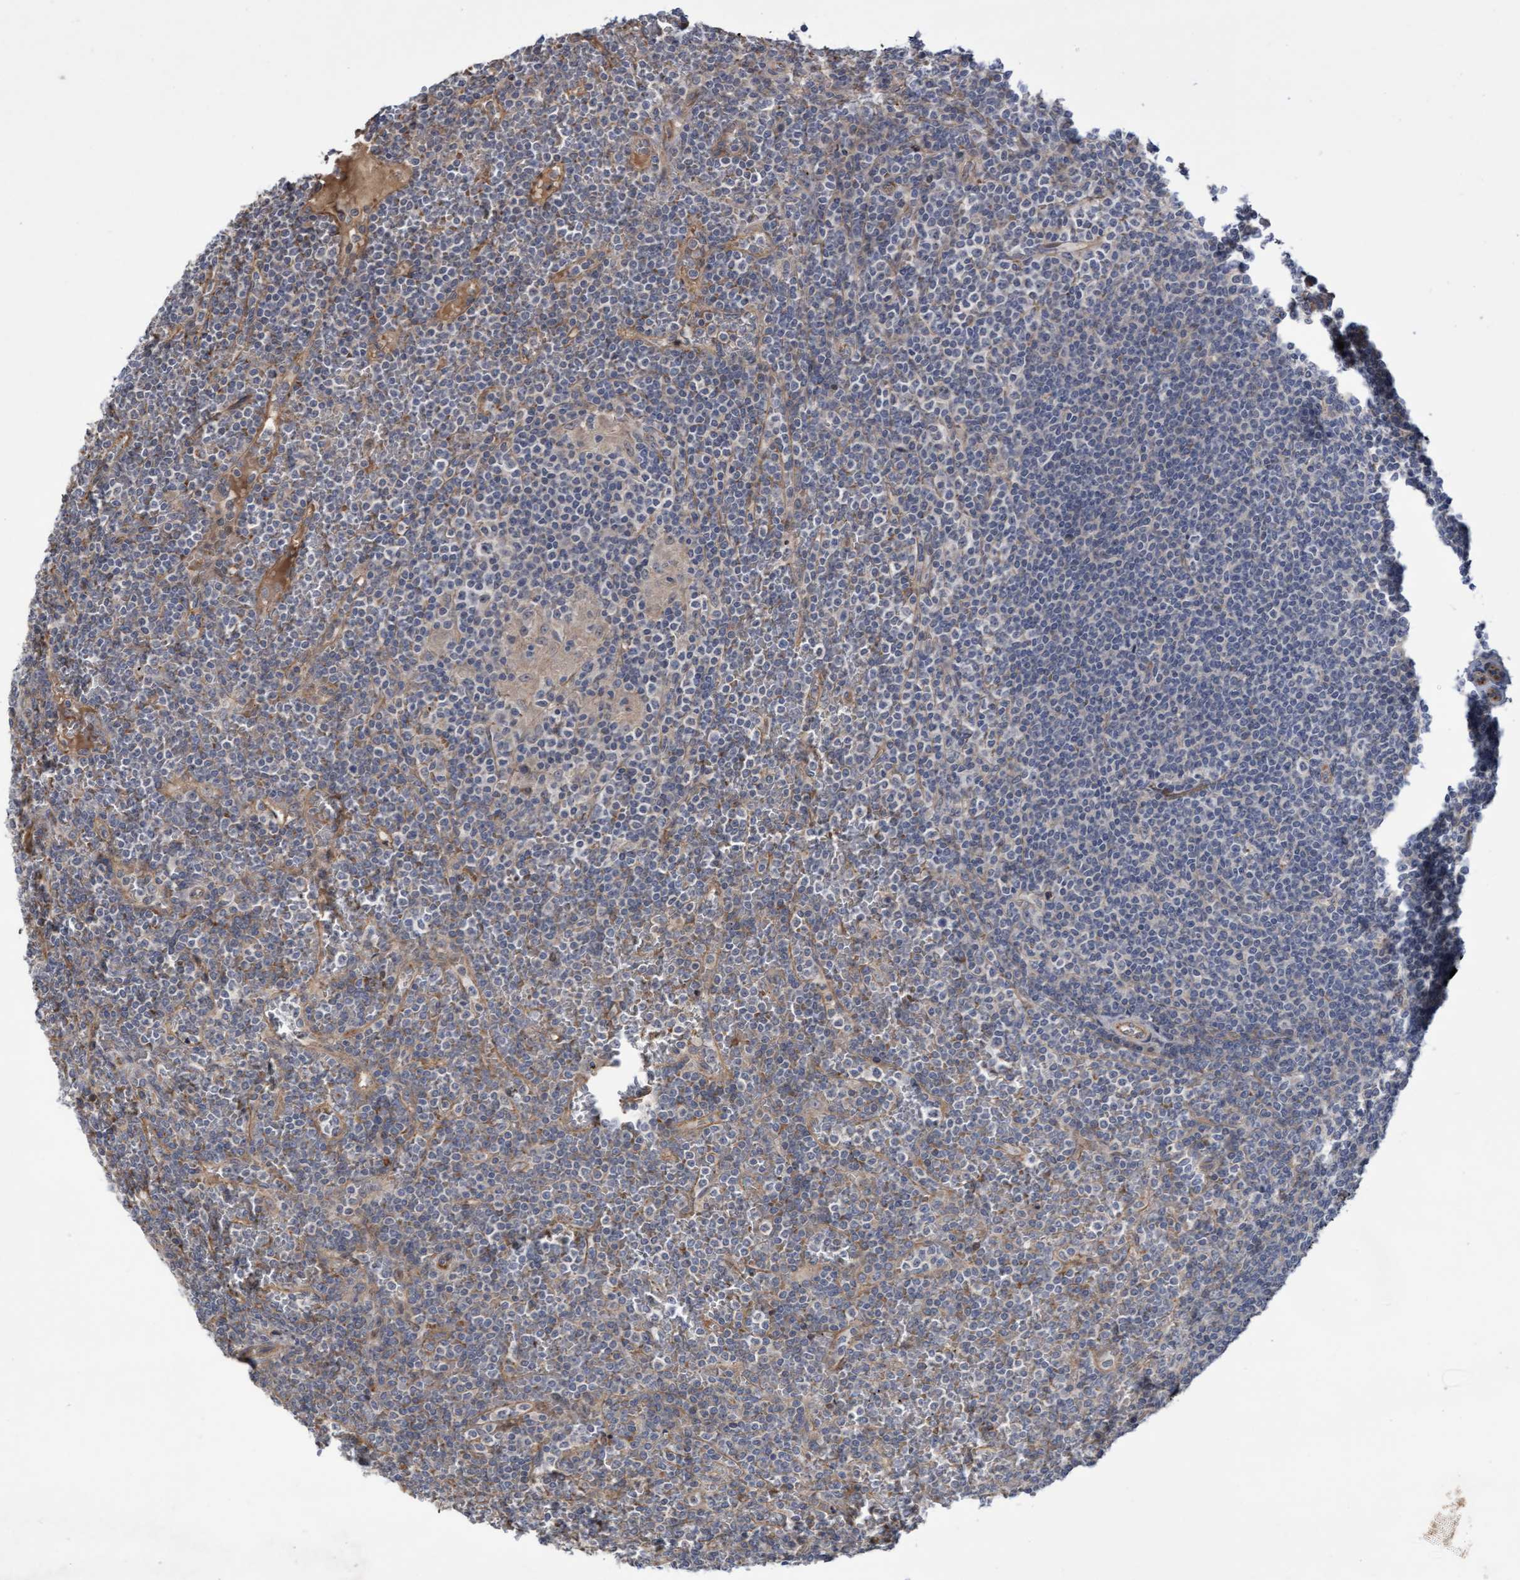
{"staining": {"intensity": "negative", "quantity": "none", "location": "none"}, "tissue": "lymphoma", "cell_type": "Tumor cells", "image_type": "cancer", "snomed": [{"axis": "morphology", "description": "Malignant lymphoma, non-Hodgkin's type, Low grade"}, {"axis": "topography", "description": "Spleen"}], "caption": "This micrograph is of malignant lymphoma, non-Hodgkin's type (low-grade) stained with immunohistochemistry to label a protein in brown with the nuclei are counter-stained blue. There is no positivity in tumor cells.", "gene": "COBL", "patient": {"sex": "female", "age": 19}}